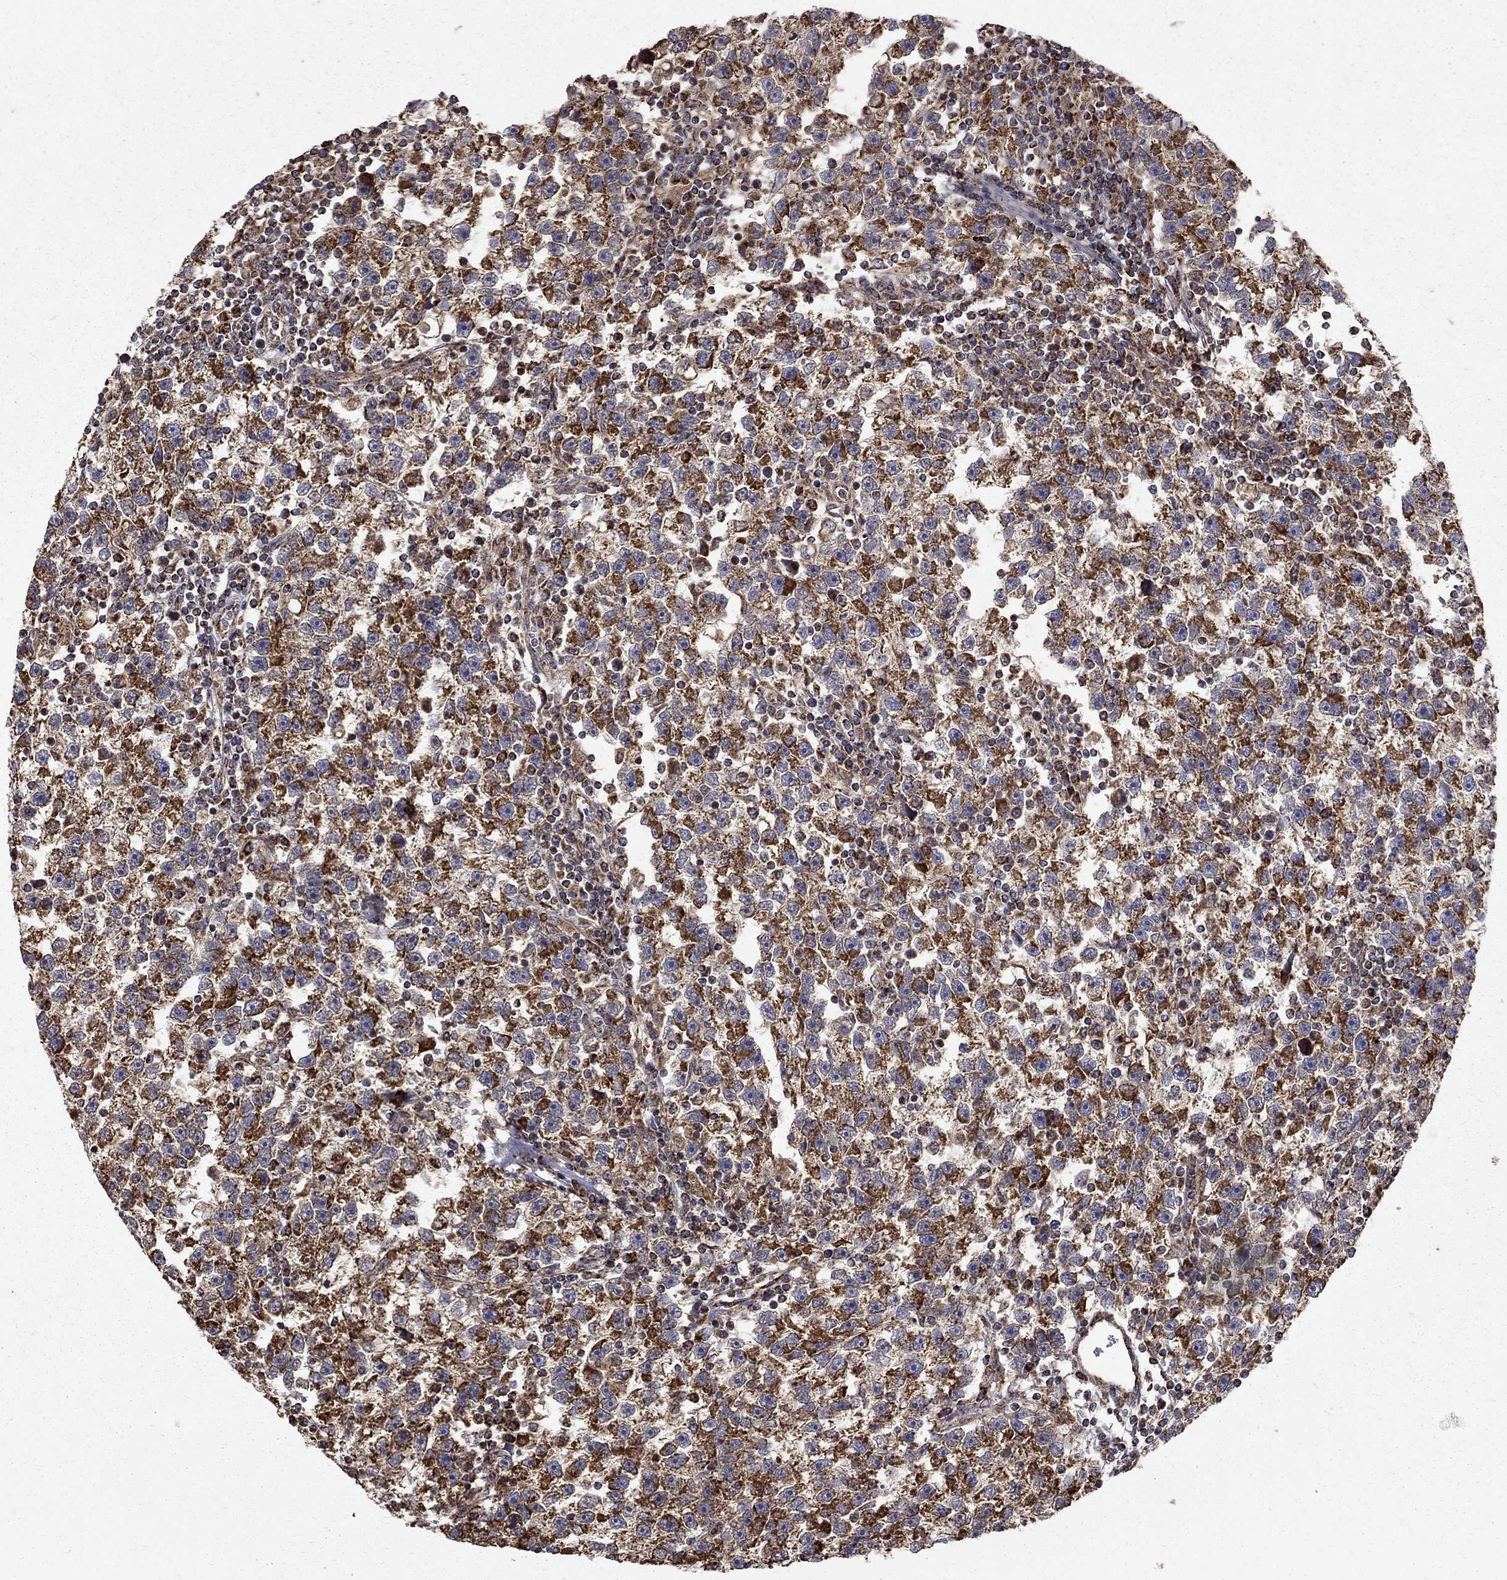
{"staining": {"intensity": "strong", "quantity": "25%-75%", "location": "cytoplasmic/membranous"}, "tissue": "testis cancer", "cell_type": "Tumor cells", "image_type": "cancer", "snomed": [{"axis": "morphology", "description": "Seminoma, NOS"}, {"axis": "topography", "description": "Testis"}], "caption": "Seminoma (testis) was stained to show a protein in brown. There is high levels of strong cytoplasmic/membranous expression in about 25%-75% of tumor cells.", "gene": "NDUFS8", "patient": {"sex": "male", "age": 47}}